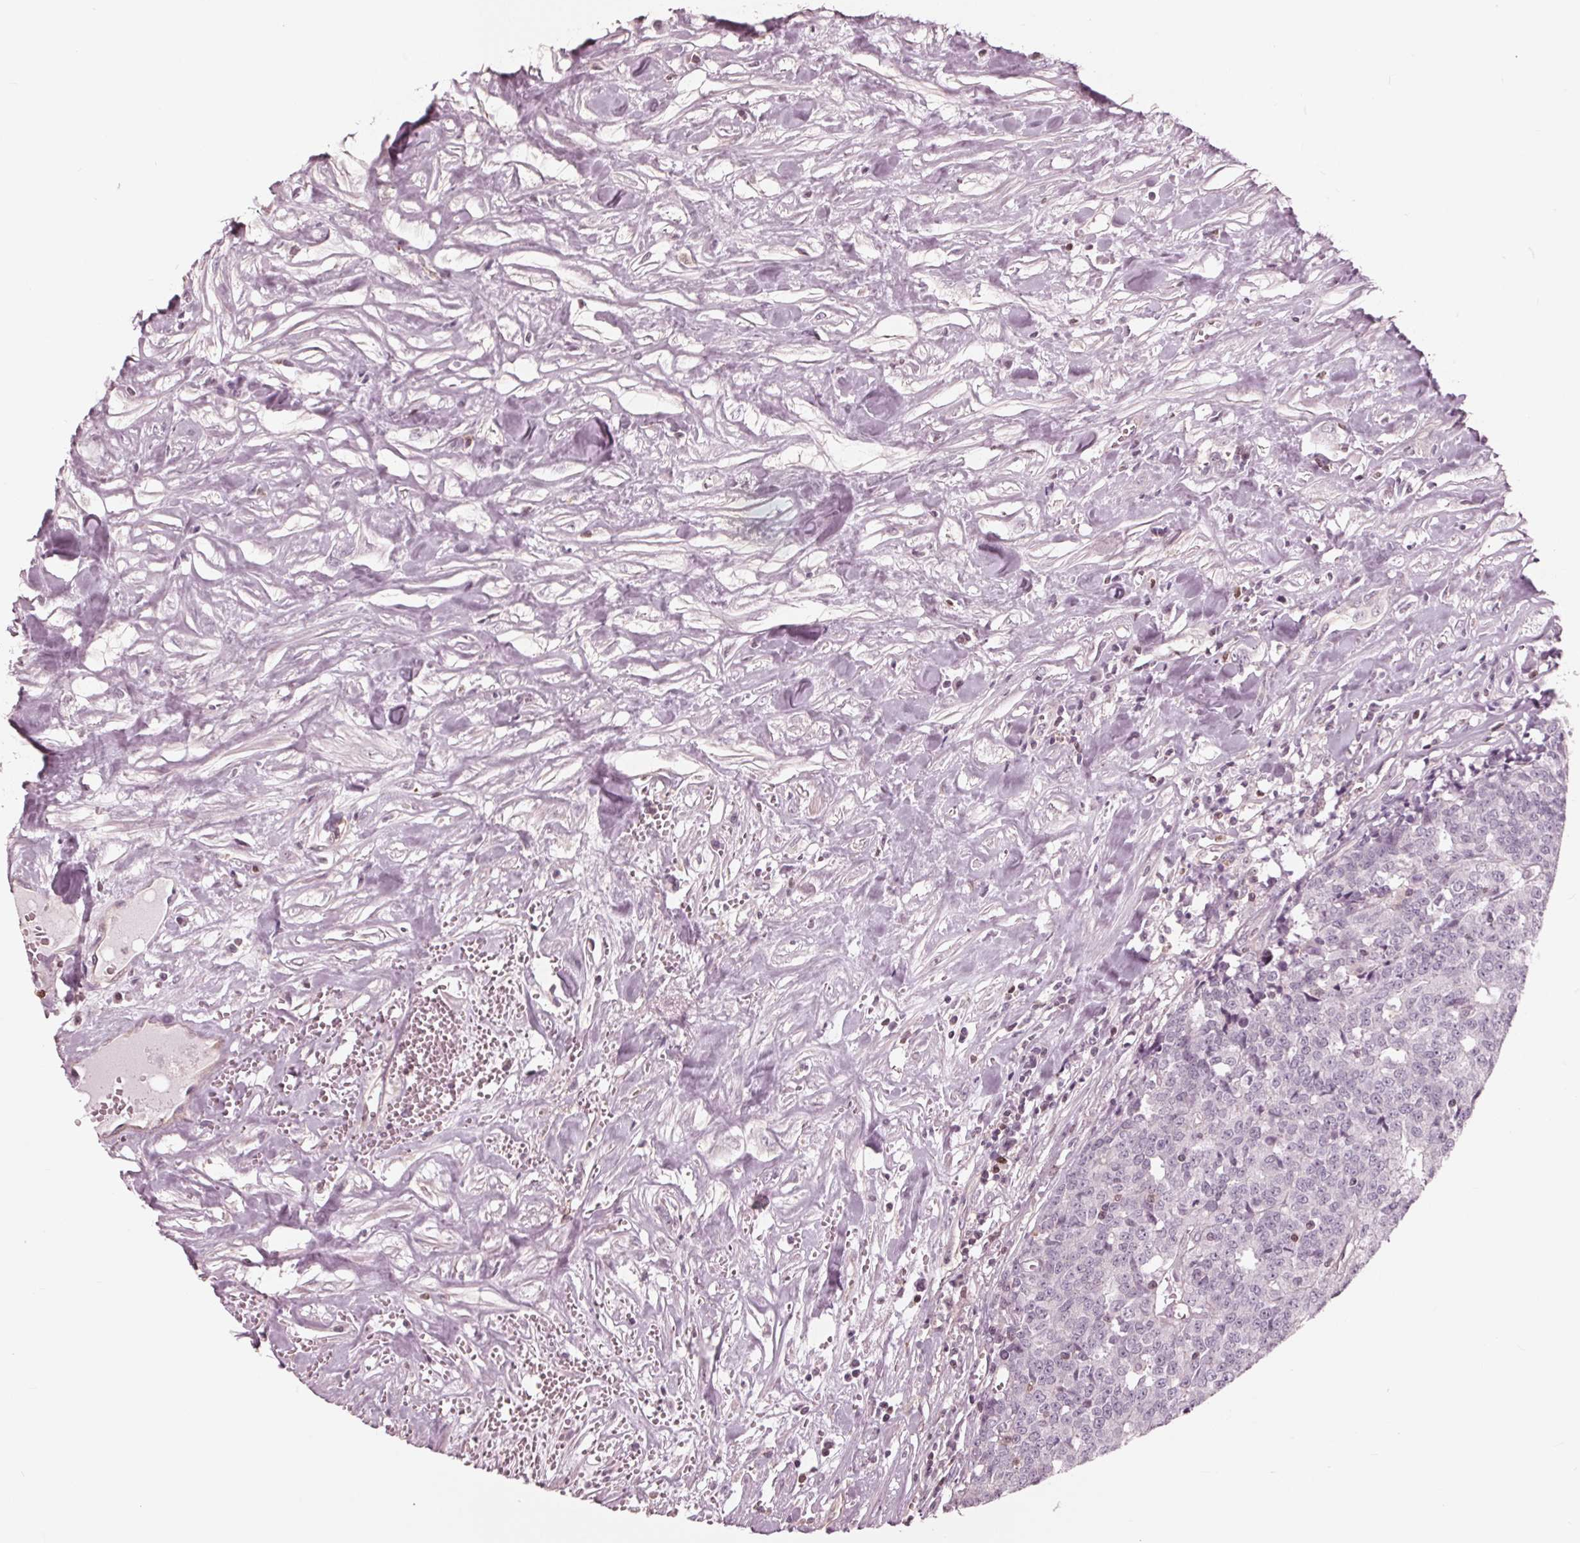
{"staining": {"intensity": "negative", "quantity": "none", "location": "none"}, "tissue": "prostate cancer", "cell_type": "Tumor cells", "image_type": "cancer", "snomed": [{"axis": "morphology", "description": "Adenocarcinoma, High grade"}, {"axis": "topography", "description": "Prostate and seminal vesicle, NOS"}], "caption": "Micrograph shows no protein staining in tumor cells of high-grade adenocarcinoma (prostate) tissue. (Stains: DAB (3,3'-diaminobenzidine) immunohistochemistry (IHC) with hematoxylin counter stain, Microscopy: brightfield microscopy at high magnification).", "gene": "ING3", "patient": {"sex": "male", "age": 60}}